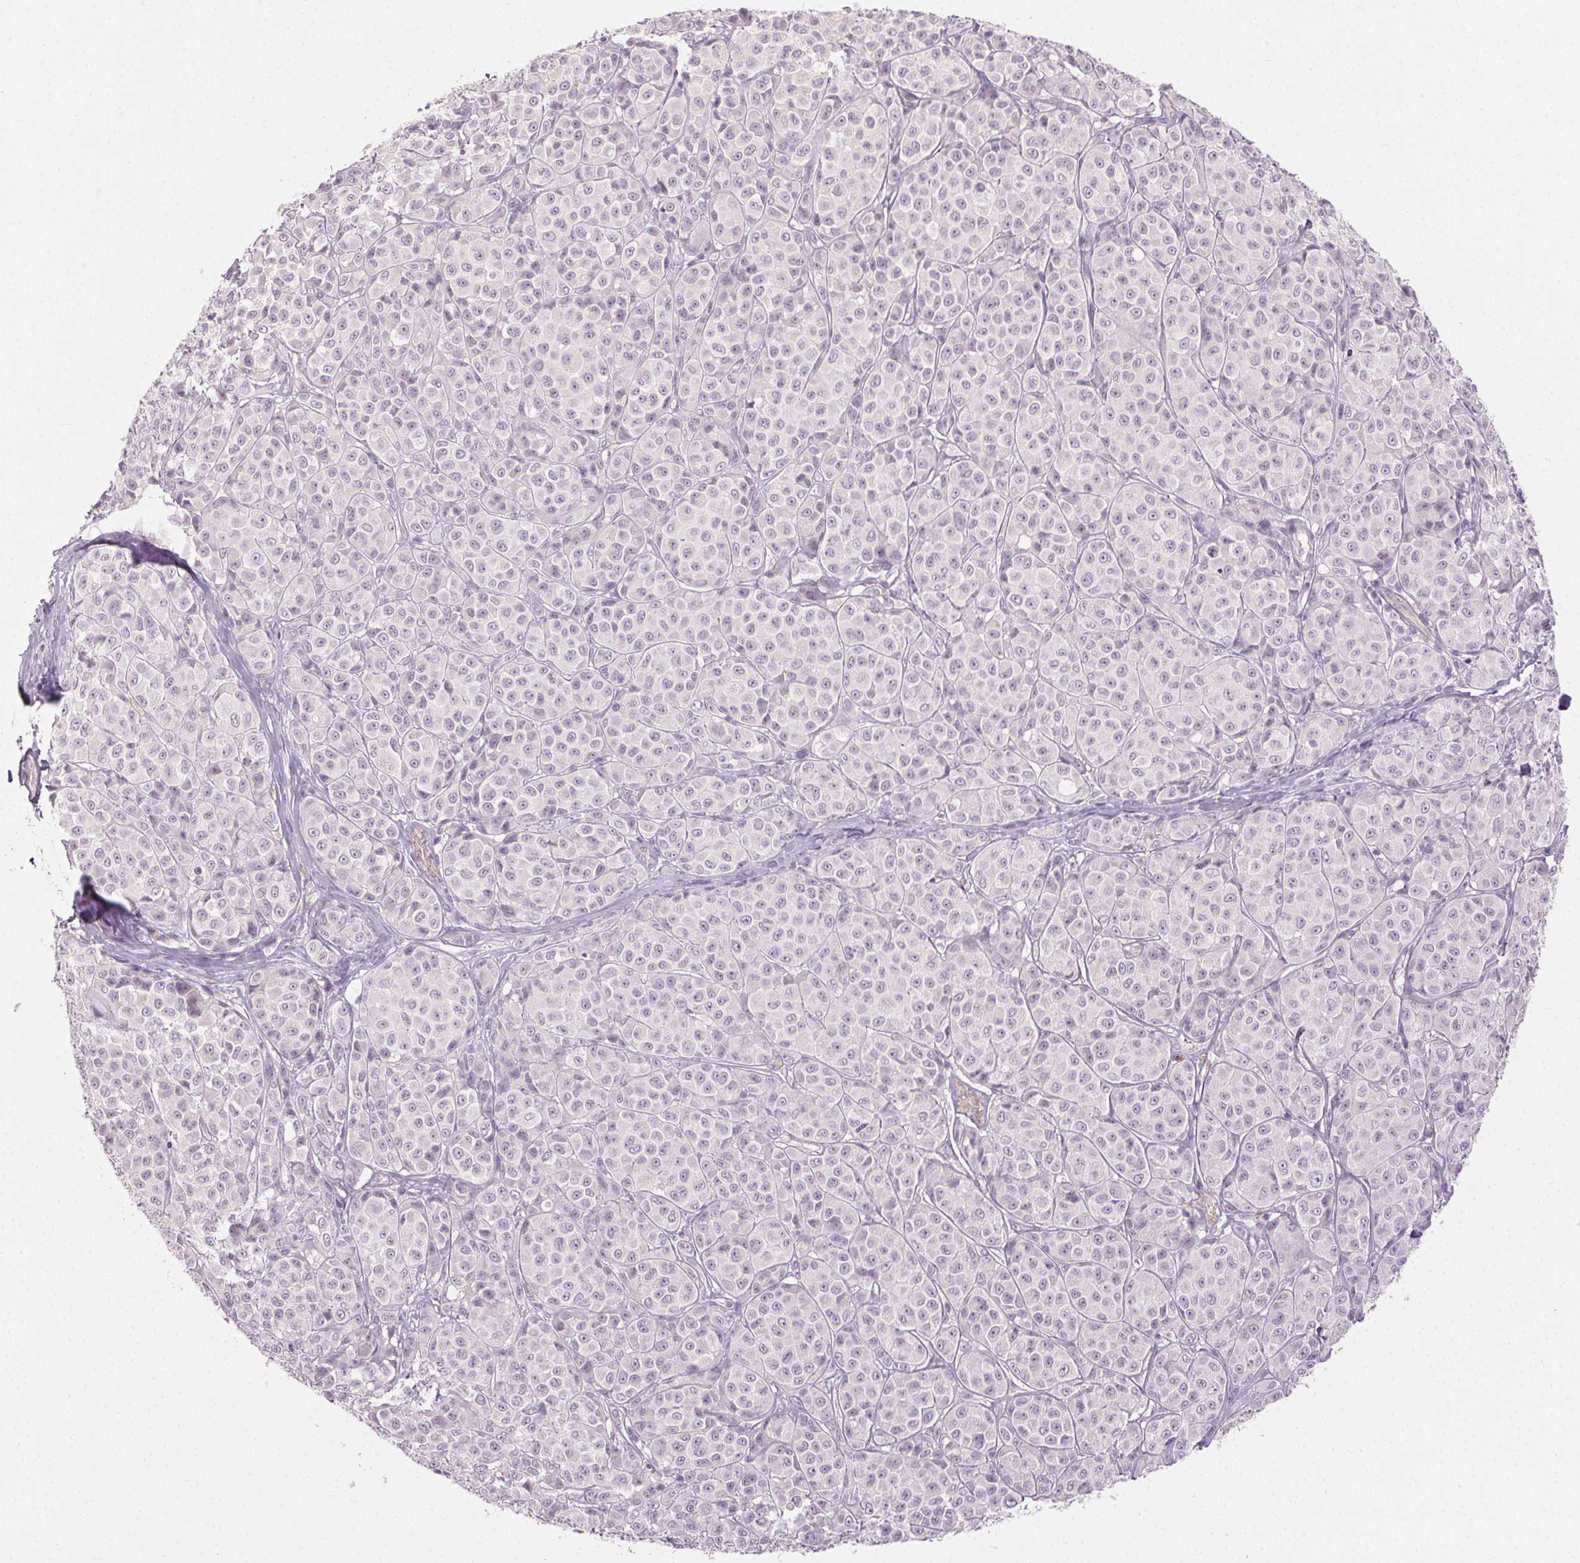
{"staining": {"intensity": "negative", "quantity": "none", "location": "none"}, "tissue": "melanoma", "cell_type": "Tumor cells", "image_type": "cancer", "snomed": [{"axis": "morphology", "description": "Malignant melanoma, NOS"}, {"axis": "topography", "description": "Skin"}], "caption": "IHC image of neoplastic tissue: human melanoma stained with DAB (3,3'-diaminobenzidine) reveals no significant protein staining in tumor cells.", "gene": "CLTRN", "patient": {"sex": "male", "age": 89}}